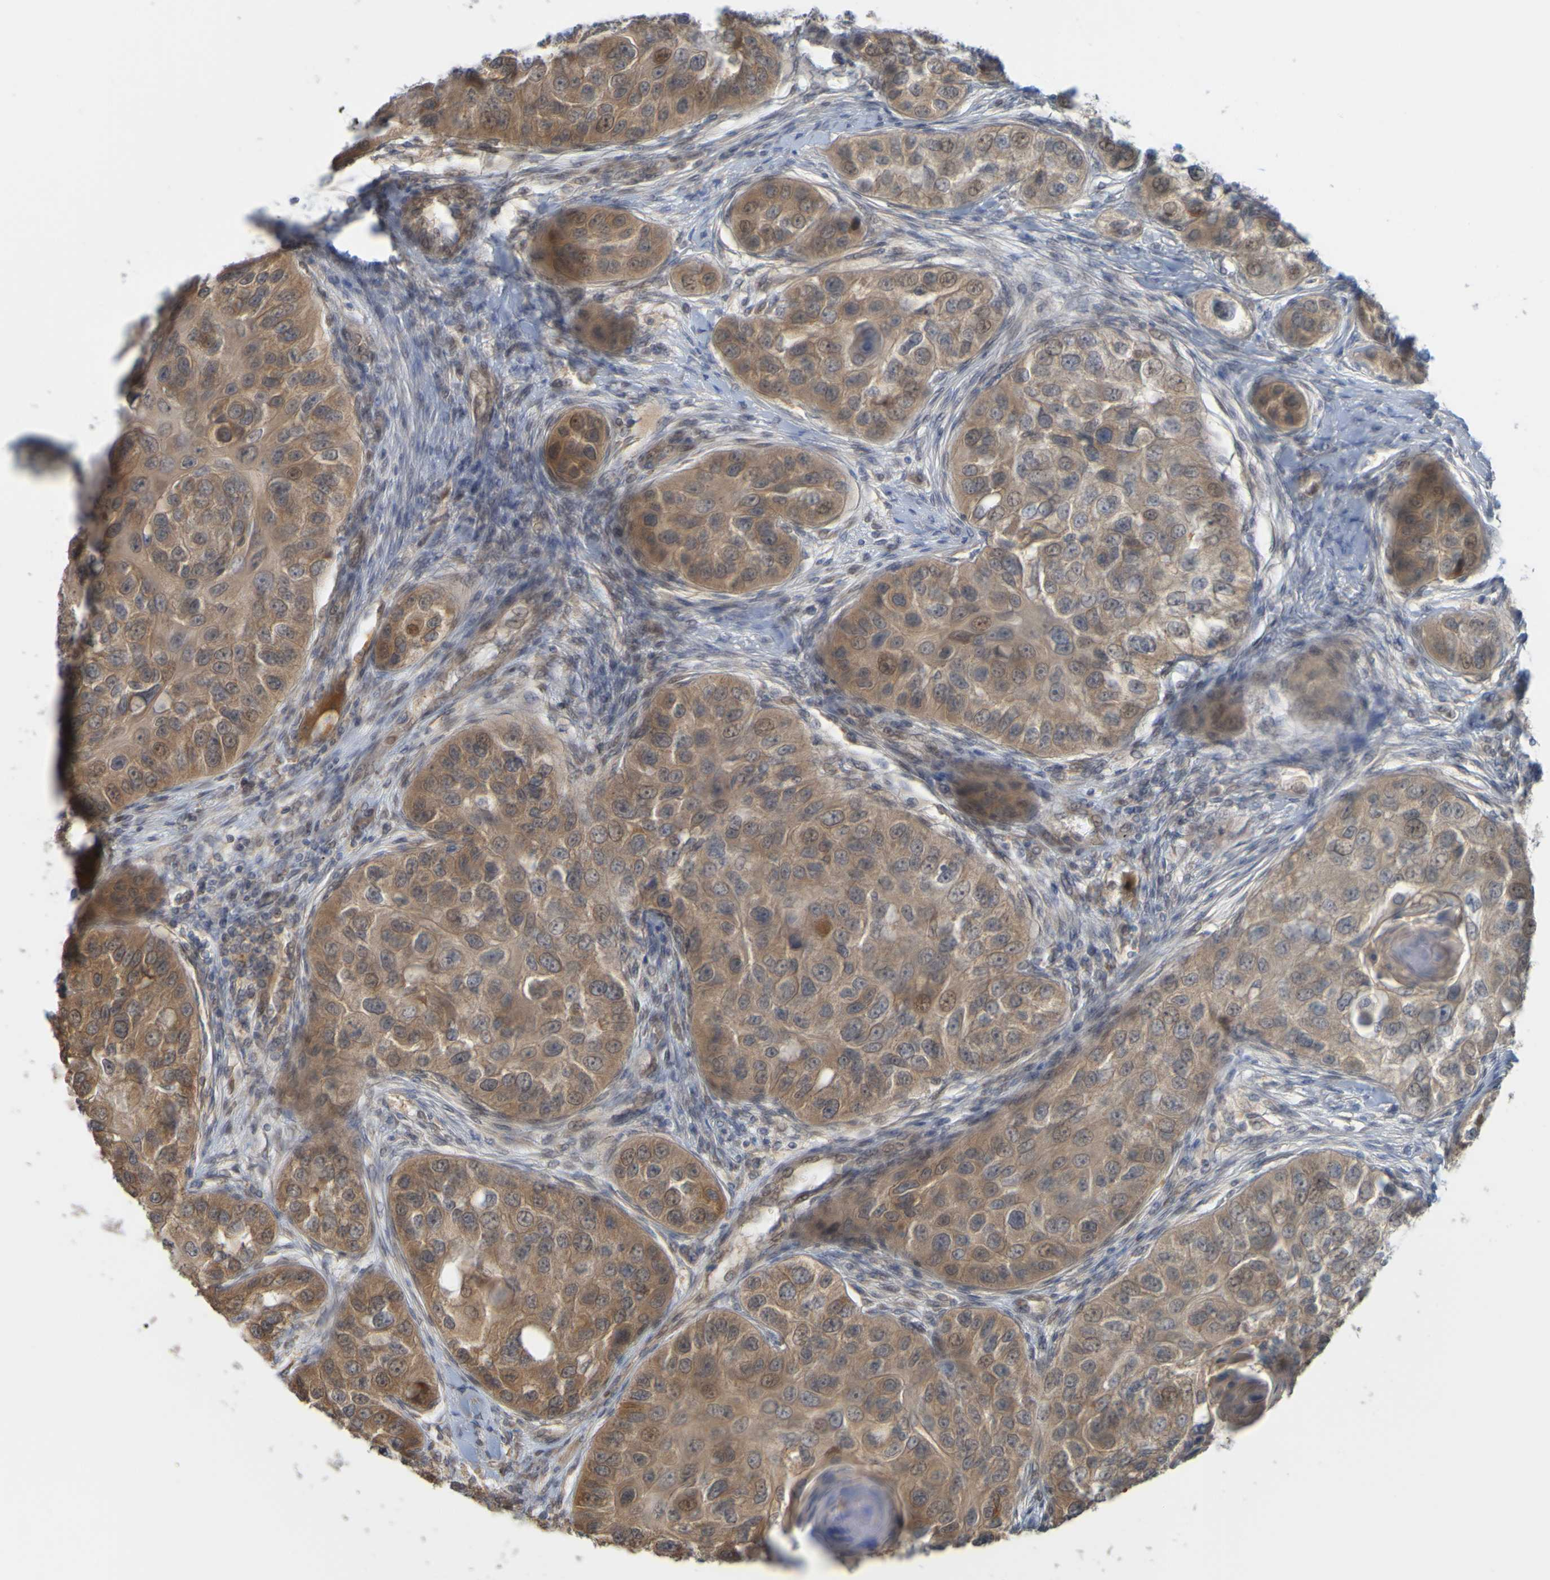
{"staining": {"intensity": "moderate", "quantity": ">75%", "location": "cytoplasmic/membranous"}, "tissue": "head and neck cancer", "cell_type": "Tumor cells", "image_type": "cancer", "snomed": [{"axis": "morphology", "description": "Normal tissue, NOS"}, {"axis": "morphology", "description": "Squamous cell carcinoma, NOS"}, {"axis": "topography", "description": "Skeletal muscle"}, {"axis": "topography", "description": "Head-Neck"}], "caption": "This is a micrograph of immunohistochemistry (IHC) staining of head and neck cancer (squamous cell carcinoma), which shows moderate staining in the cytoplasmic/membranous of tumor cells.", "gene": "NAV2", "patient": {"sex": "male", "age": 51}}